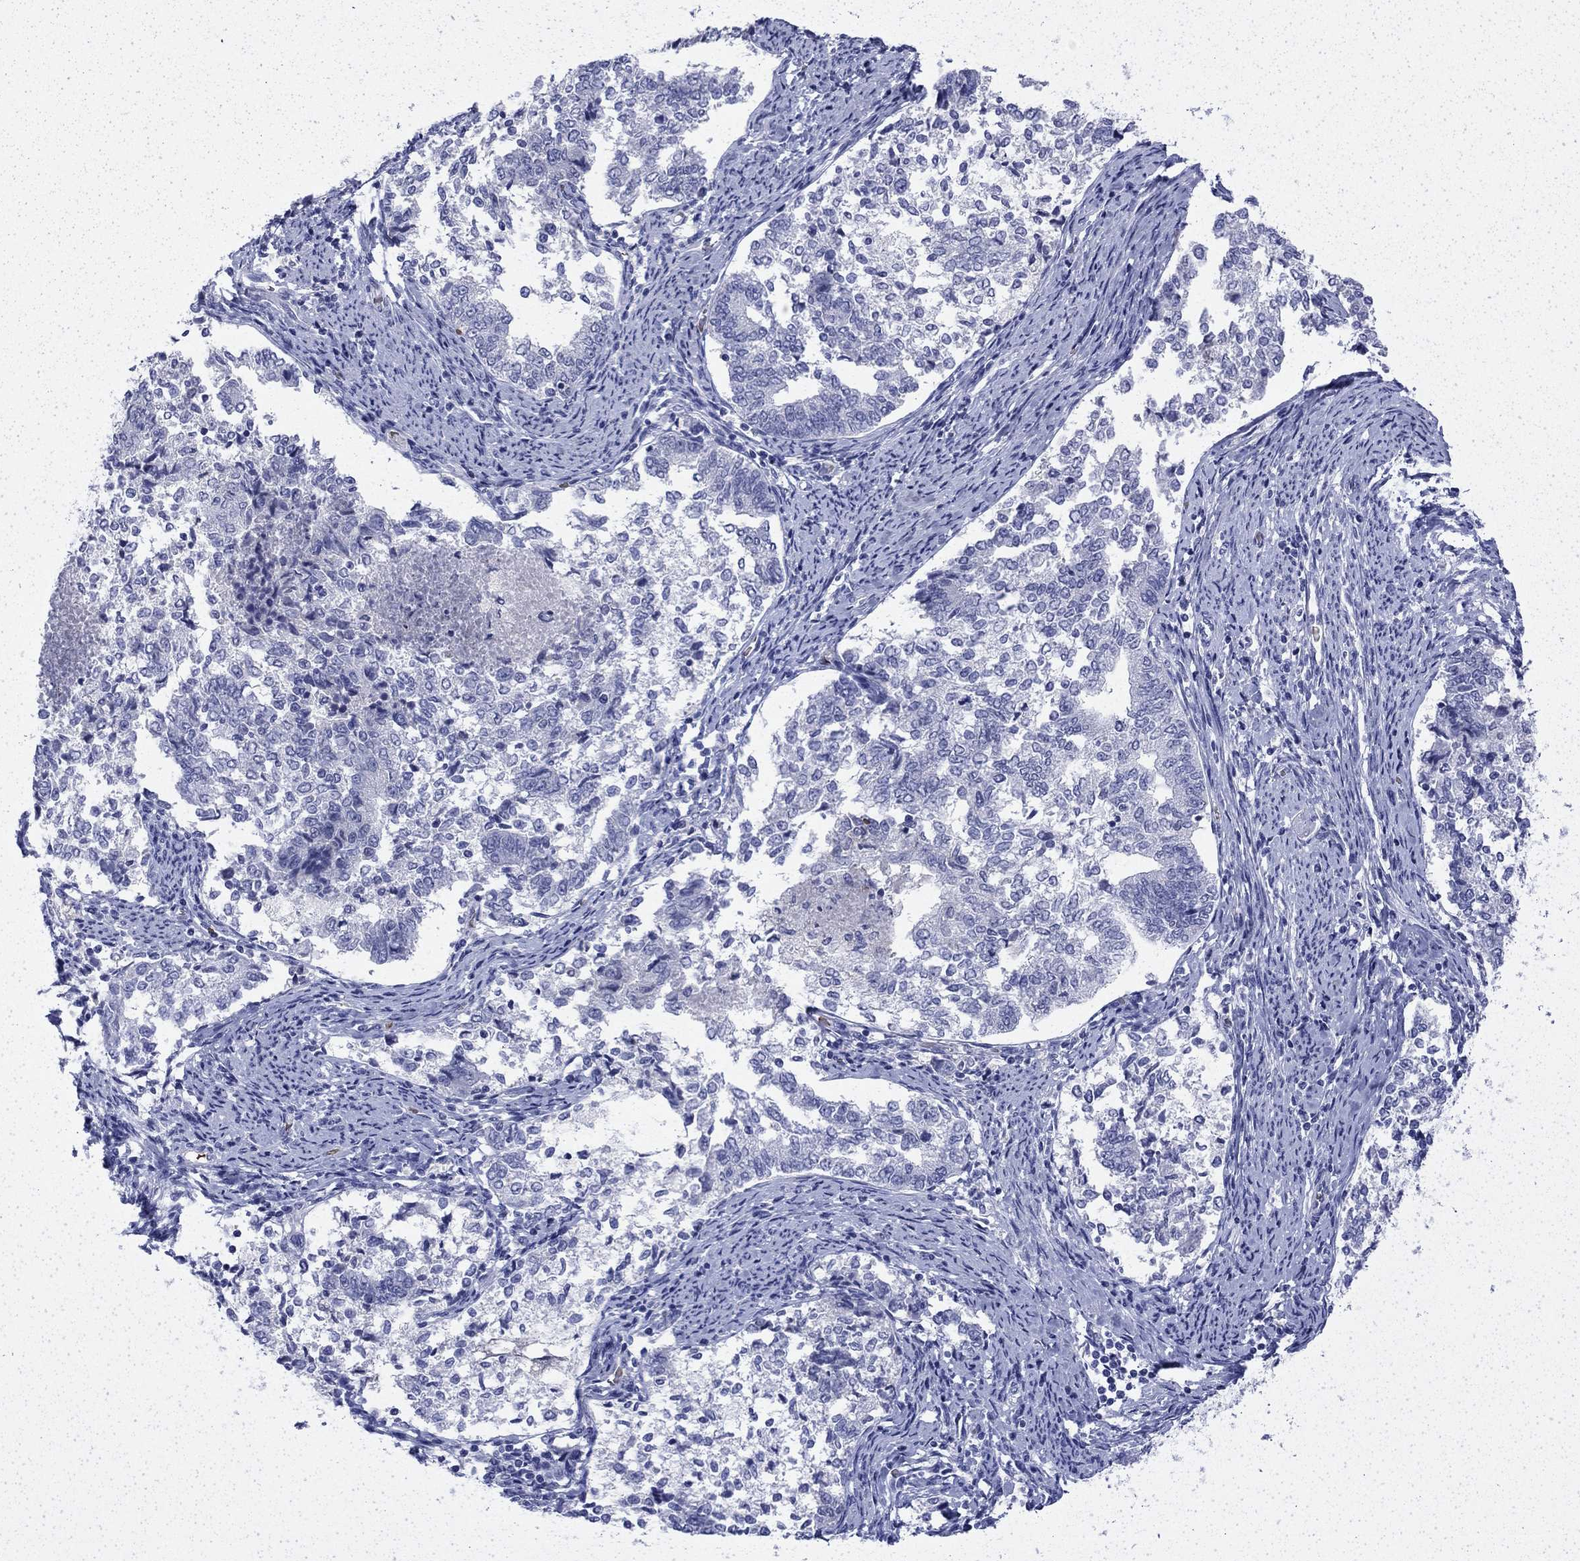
{"staining": {"intensity": "negative", "quantity": "none", "location": "none"}, "tissue": "endometrial cancer", "cell_type": "Tumor cells", "image_type": "cancer", "snomed": [{"axis": "morphology", "description": "Adenocarcinoma, NOS"}, {"axis": "topography", "description": "Endometrium"}], "caption": "Immunohistochemistry histopathology image of neoplastic tissue: human endometrial cancer stained with DAB displays no significant protein expression in tumor cells.", "gene": "ENPP6", "patient": {"sex": "female", "age": 65}}